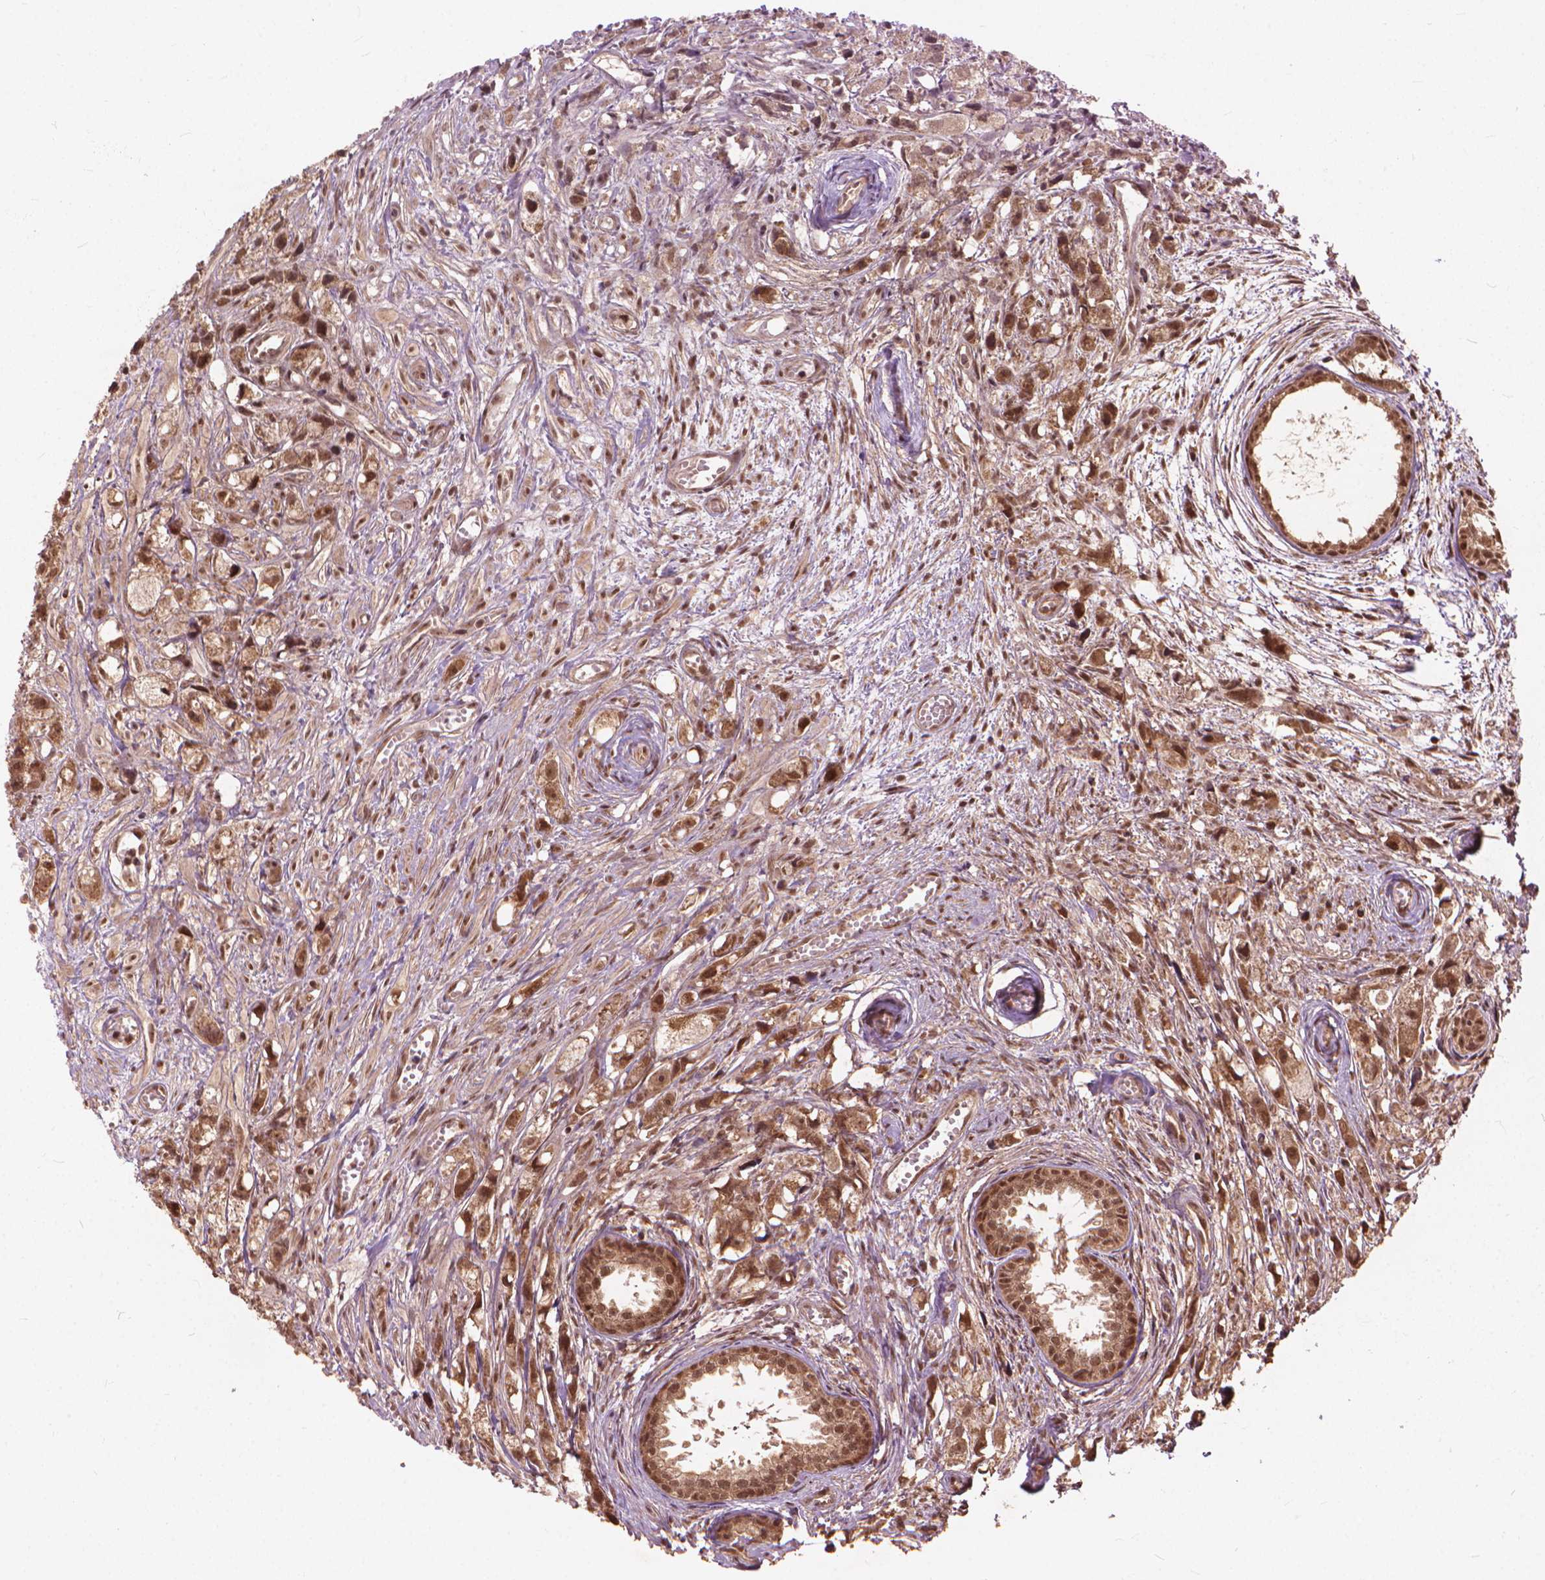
{"staining": {"intensity": "moderate", "quantity": ">75%", "location": "nuclear"}, "tissue": "prostate cancer", "cell_type": "Tumor cells", "image_type": "cancer", "snomed": [{"axis": "morphology", "description": "Adenocarcinoma, High grade"}, {"axis": "topography", "description": "Prostate"}], "caption": "The micrograph demonstrates staining of prostate cancer, revealing moderate nuclear protein positivity (brown color) within tumor cells.", "gene": "SSU72", "patient": {"sex": "male", "age": 75}}